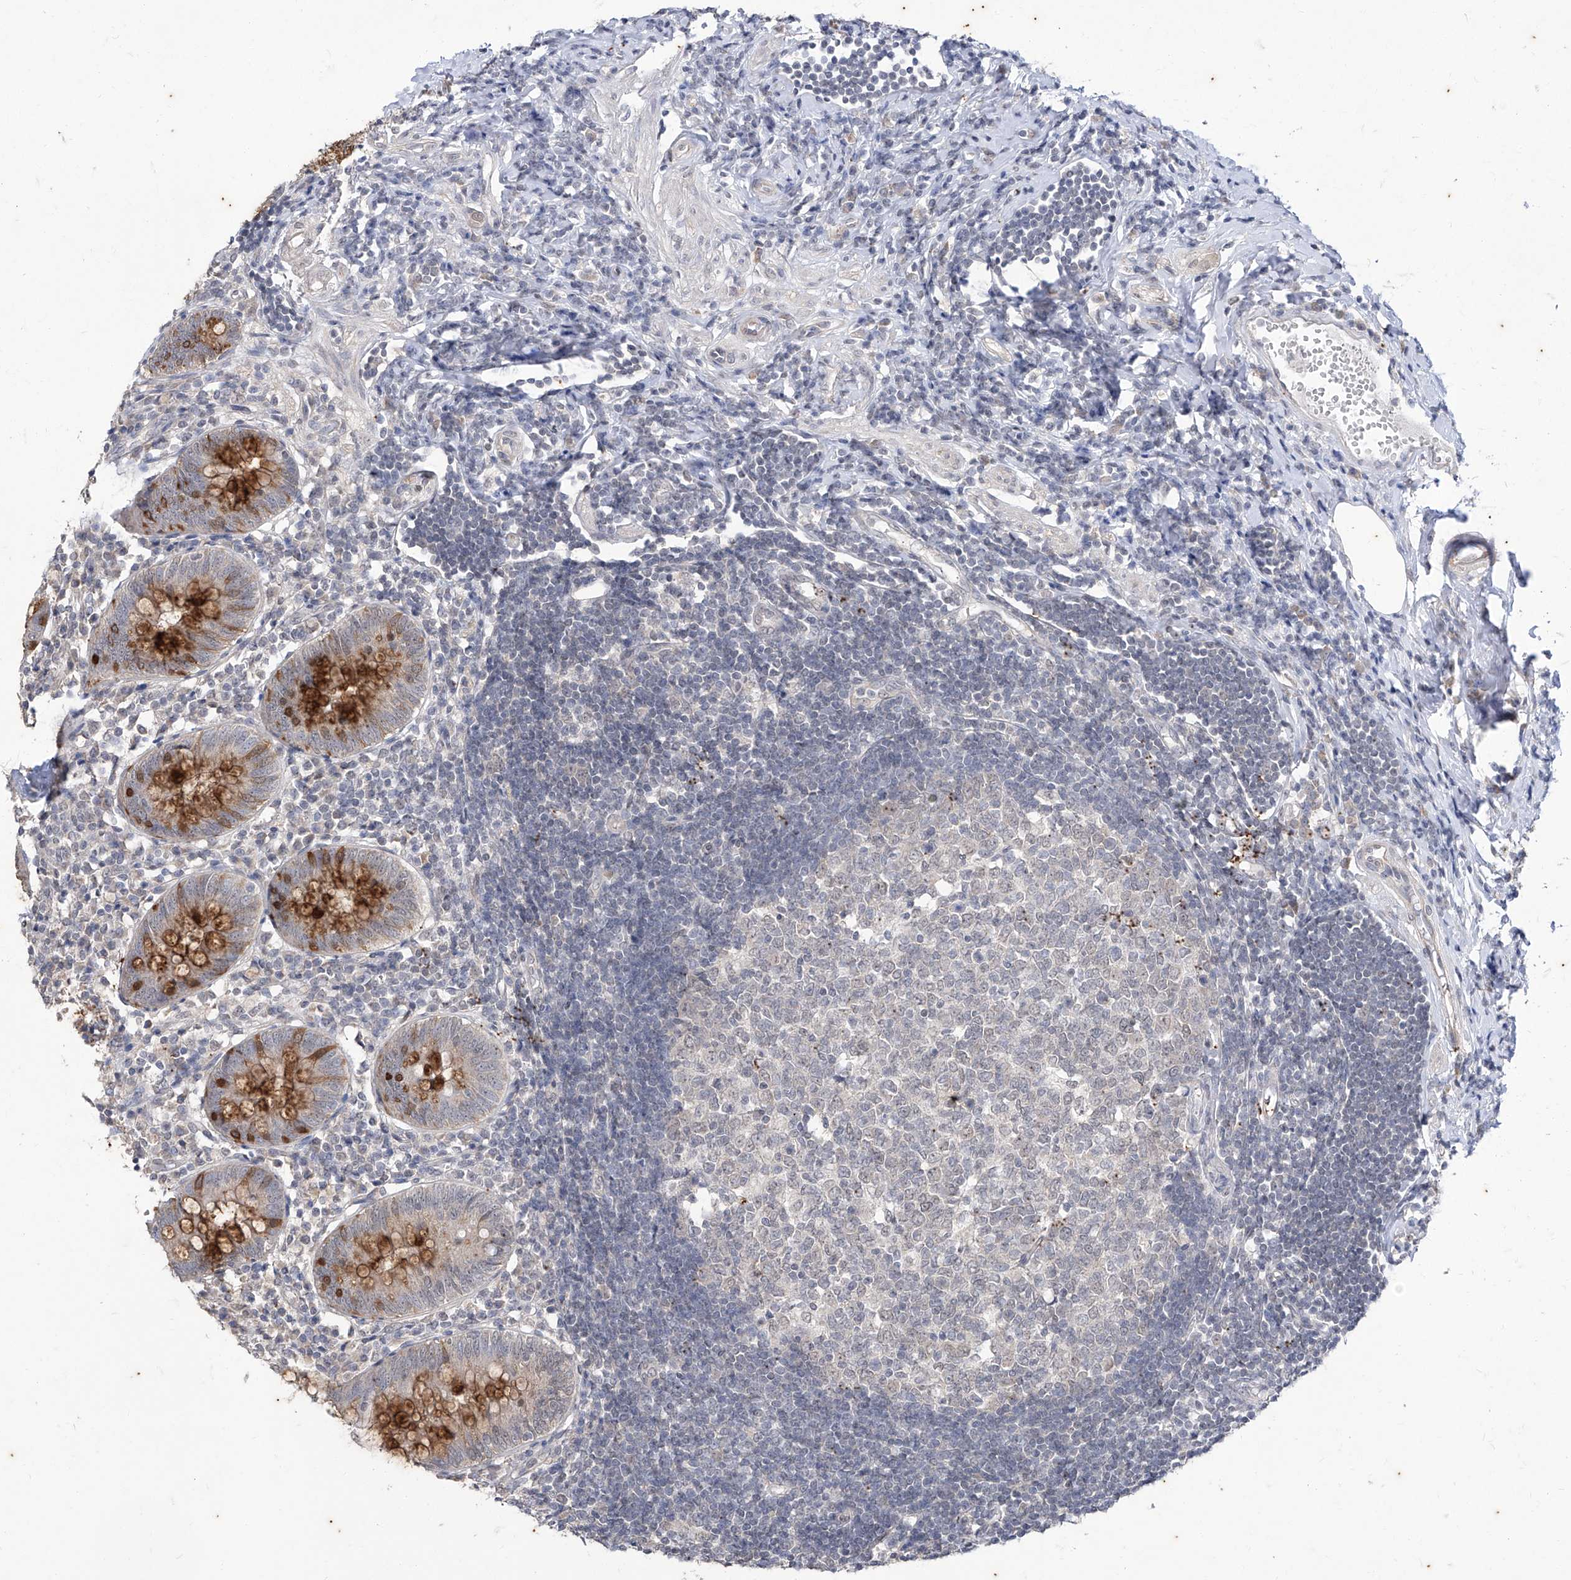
{"staining": {"intensity": "strong", "quantity": "25%-75%", "location": "cytoplasmic/membranous"}, "tissue": "appendix", "cell_type": "Glandular cells", "image_type": "normal", "snomed": [{"axis": "morphology", "description": "Normal tissue, NOS"}, {"axis": "topography", "description": "Appendix"}], "caption": "Appendix stained for a protein (brown) exhibits strong cytoplasmic/membranous positive expression in approximately 25%-75% of glandular cells.", "gene": "PHF20L1", "patient": {"sex": "female", "age": 54}}